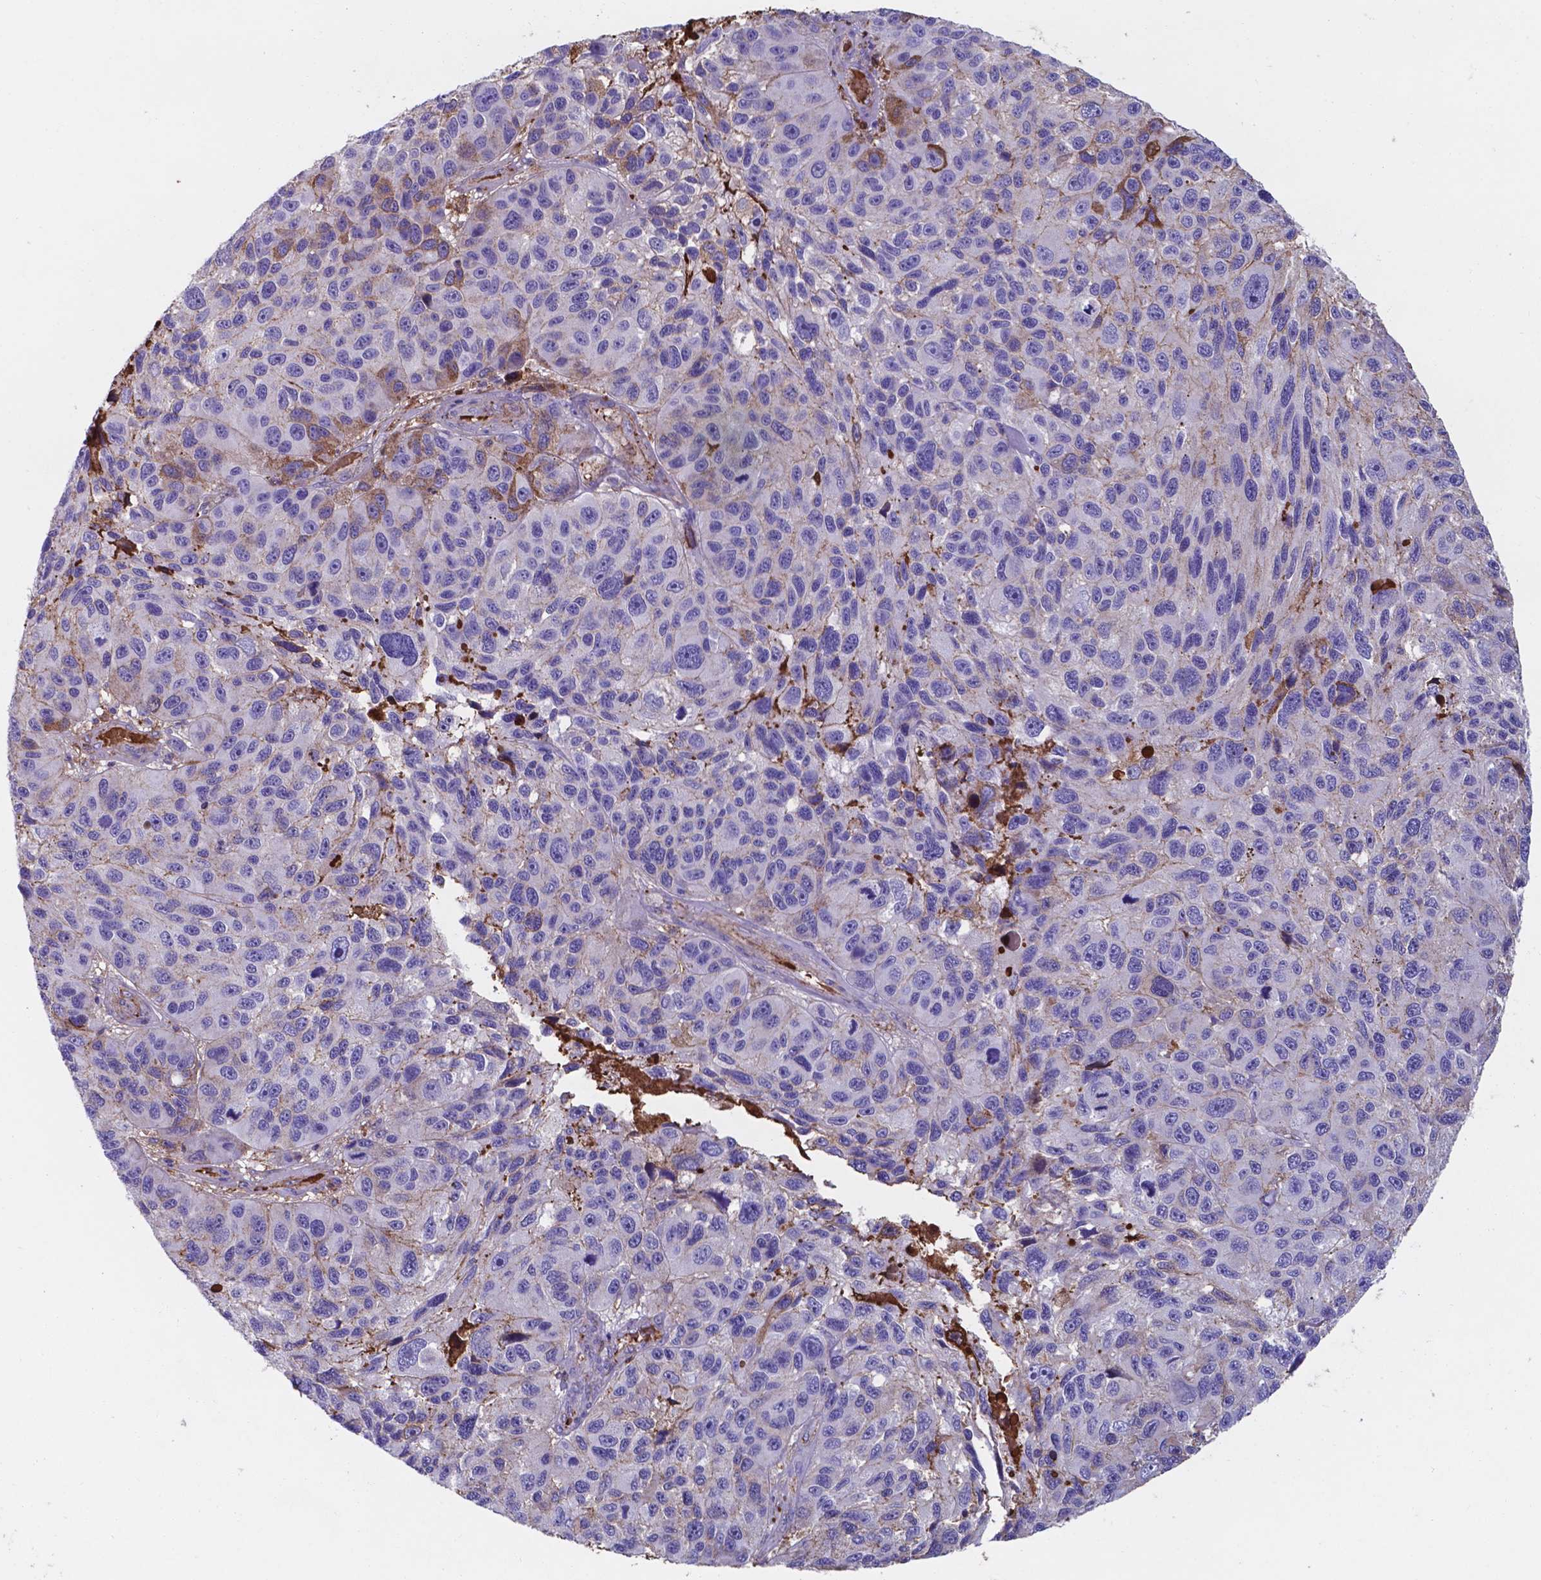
{"staining": {"intensity": "negative", "quantity": "none", "location": "none"}, "tissue": "melanoma", "cell_type": "Tumor cells", "image_type": "cancer", "snomed": [{"axis": "morphology", "description": "Malignant melanoma, NOS"}, {"axis": "topography", "description": "Skin"}], "caption": "Immunohistochemistry of malignant melanoma shows no positivity in tumor cells.", "gene": "SERPINA1", "patient": {"sex": "male", "age": 53}}